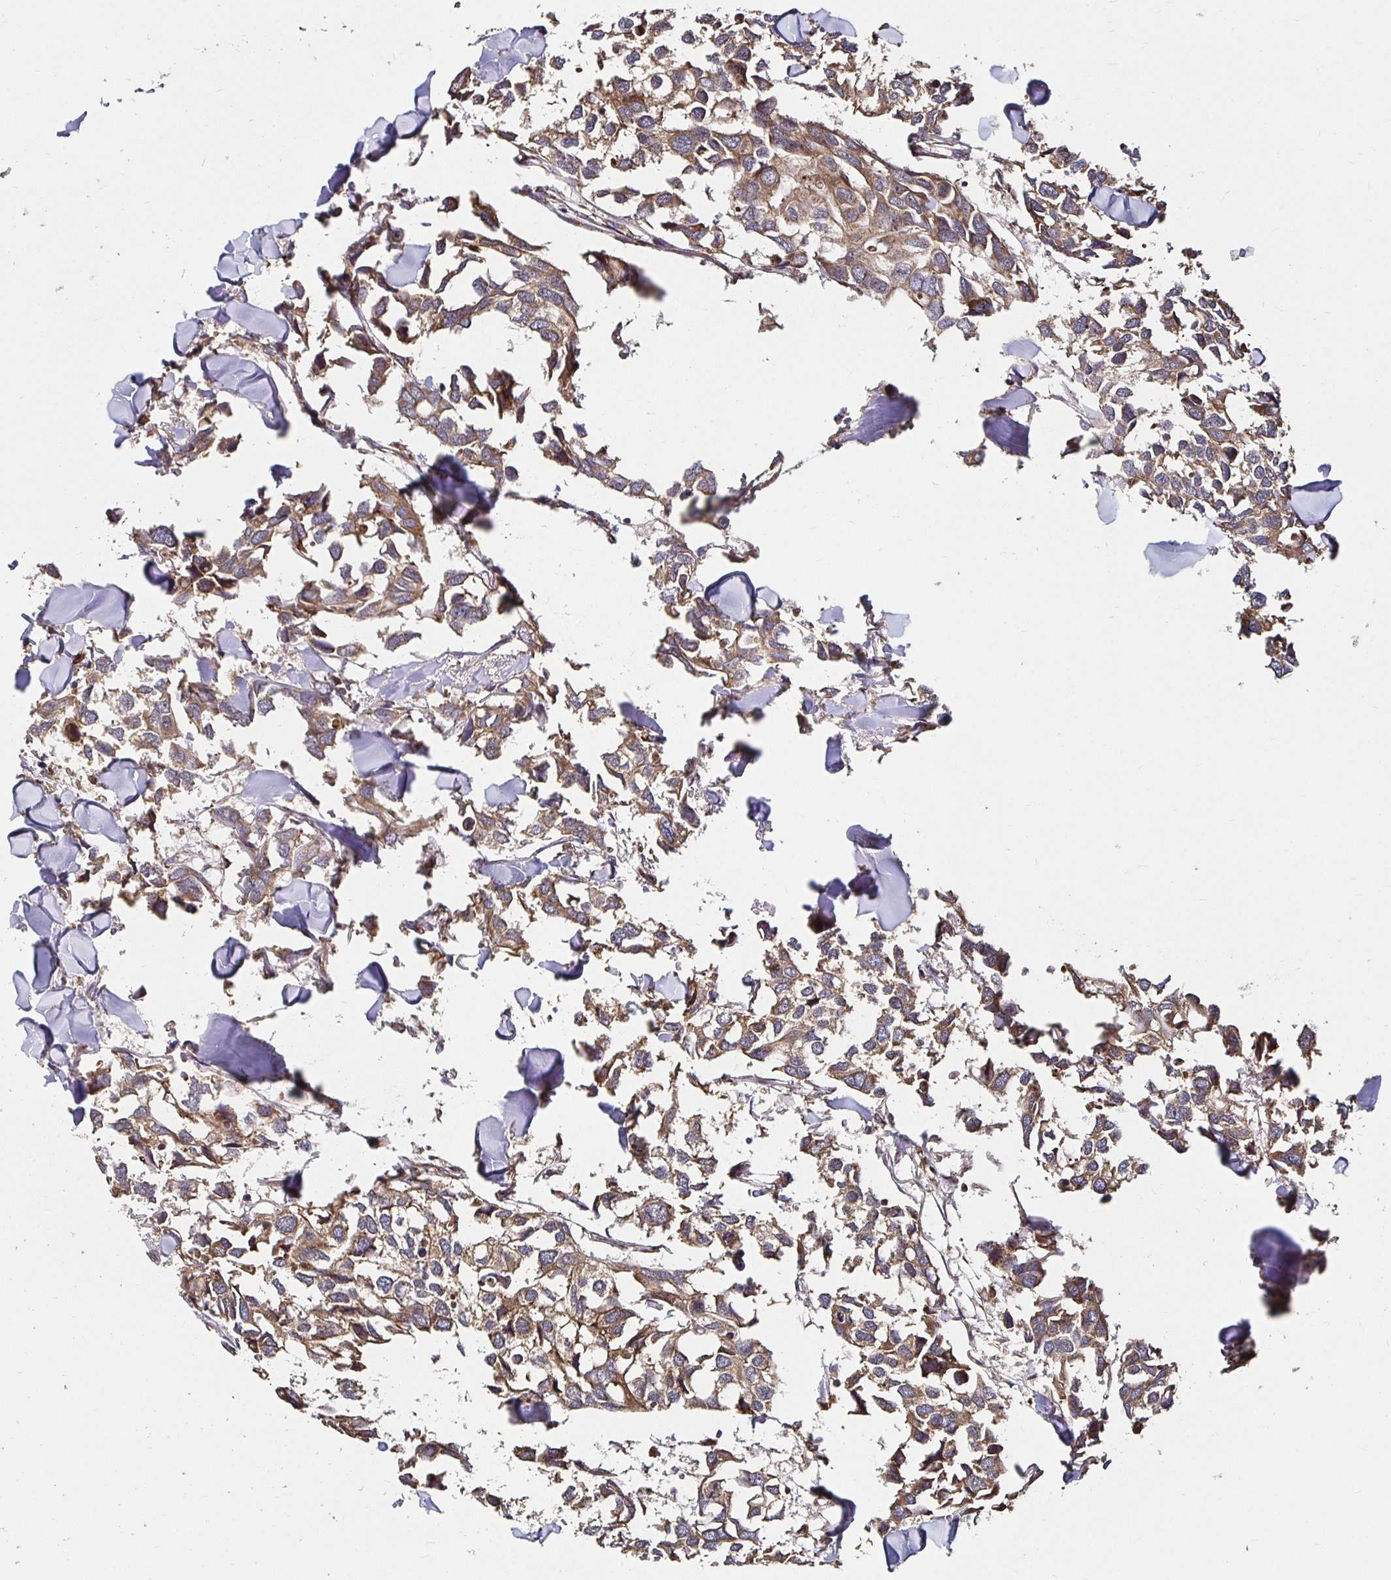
{"staining": {"intensity": "moderate", "quantity": ">75%", "location": "cytoplasmic/membranous"}, "tissue": "breast cancer", "cell_type": "Tumor cells", "image_type": "cancer", "snomed": [{"axis": "morphology", "description": "Duct carcinoma"}, {"axis": "topography", "description": "Breast"}], "caption": "Tumor cells reveal medium levels of moderate cytoplasmic/membranous expression in approximately >75% of cells in human intraductal carcinoma (breast).", "gene": "MLST8", "patient": {"sex": "female", "age": 83}}